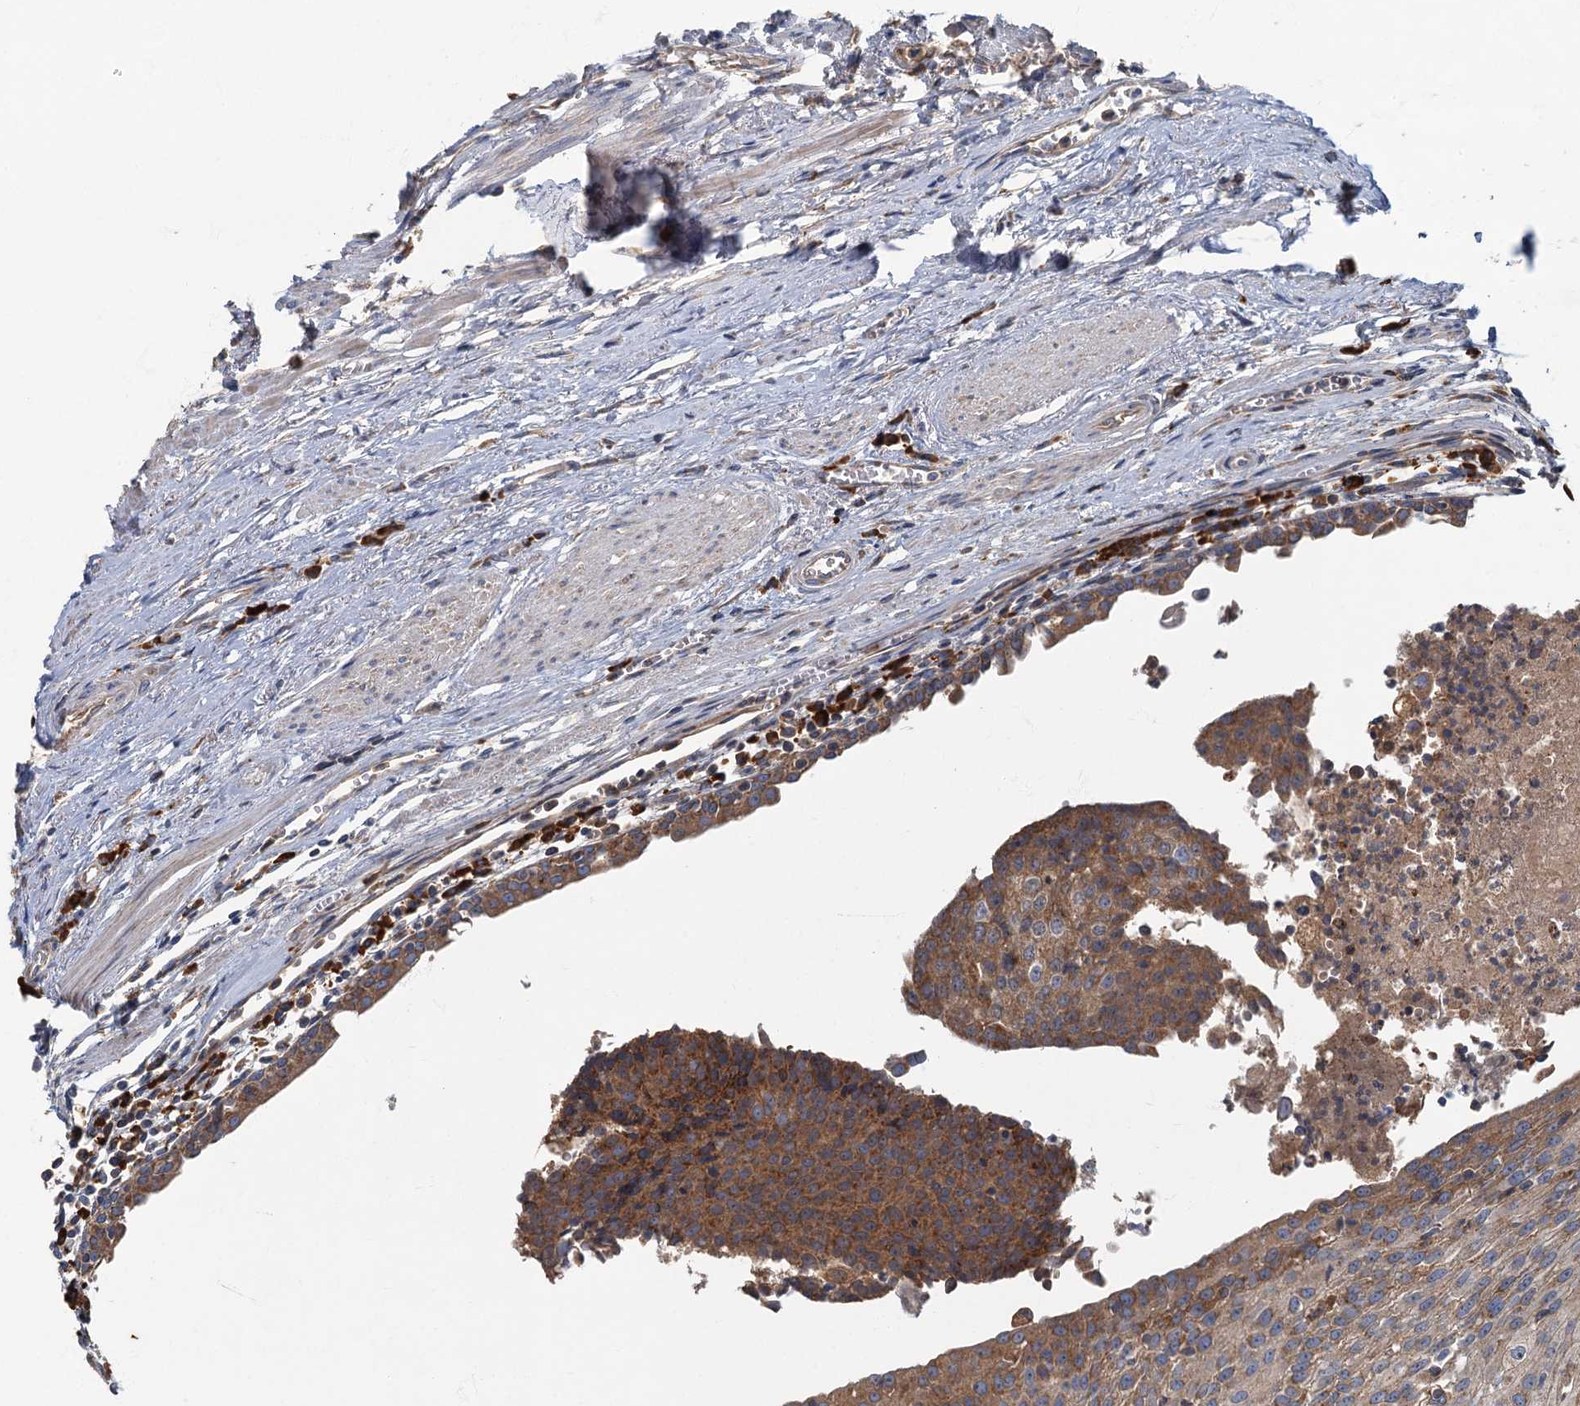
{"staining": {"intensity": "moderate", "quantity": ">75%", "location": "cytoplasmic/membranous"}, "tissue": "urothelial cancer", "cell_type": "Tumor cells", "image_type": "cancer", "snomed": [{"axis": "morphology", "description": "Urothelial carcinoma, High grade"}, {"axis": "topography", "description": "Urinary bladder"}], "caption": "Immunohistochemical staining of urothelial cancer reveals moderate cytoplasmic/membranous protein expression in about >75% of tumor cells.", "gene": "SPDYC", "patient": {"sex": "female", "age": 85}}